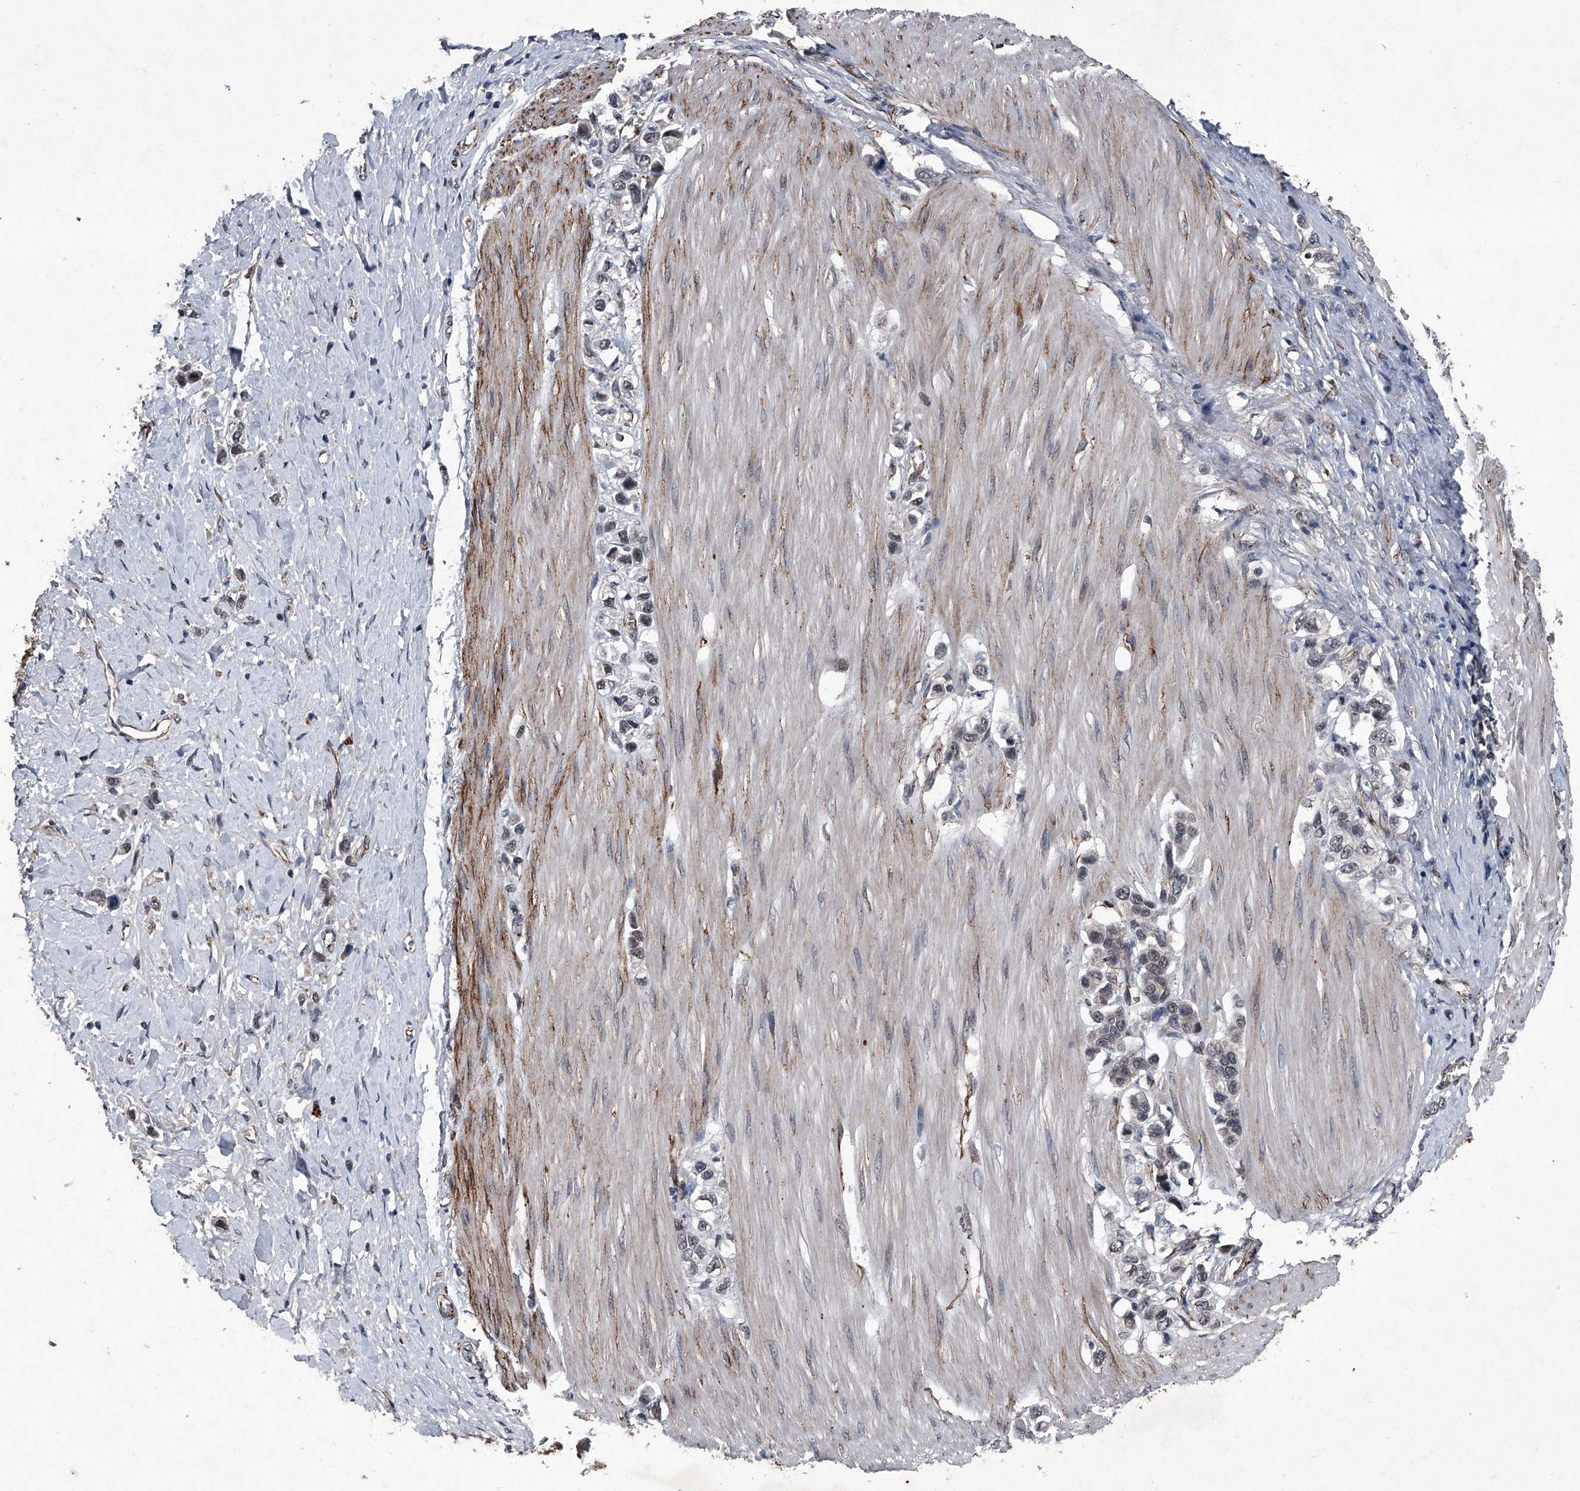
{"staining": {"intensity": "weak", "quantity": "25%-75%", "location": "nuclear"}, "tissue": "stomach cancer", "cell_type": "Tumor cells", "image_type": "cancer", "snomed": [{"axis": "morphology", "description": "Adenocarcinoma, NOS"}, {"axis": "topography", "description": "Stomach"}], "caption": "IHC photomicrograph of neoplastic tissue: stomach cancer (adenocarcinoma) stained using IHC reveals low levels of weak protein expression localized specifically in the nuclear of tumor cells, appearing as a nuclear brown color.", "gene": "MAPKAP1", "patient": {"sex": "female", "age": 65}}